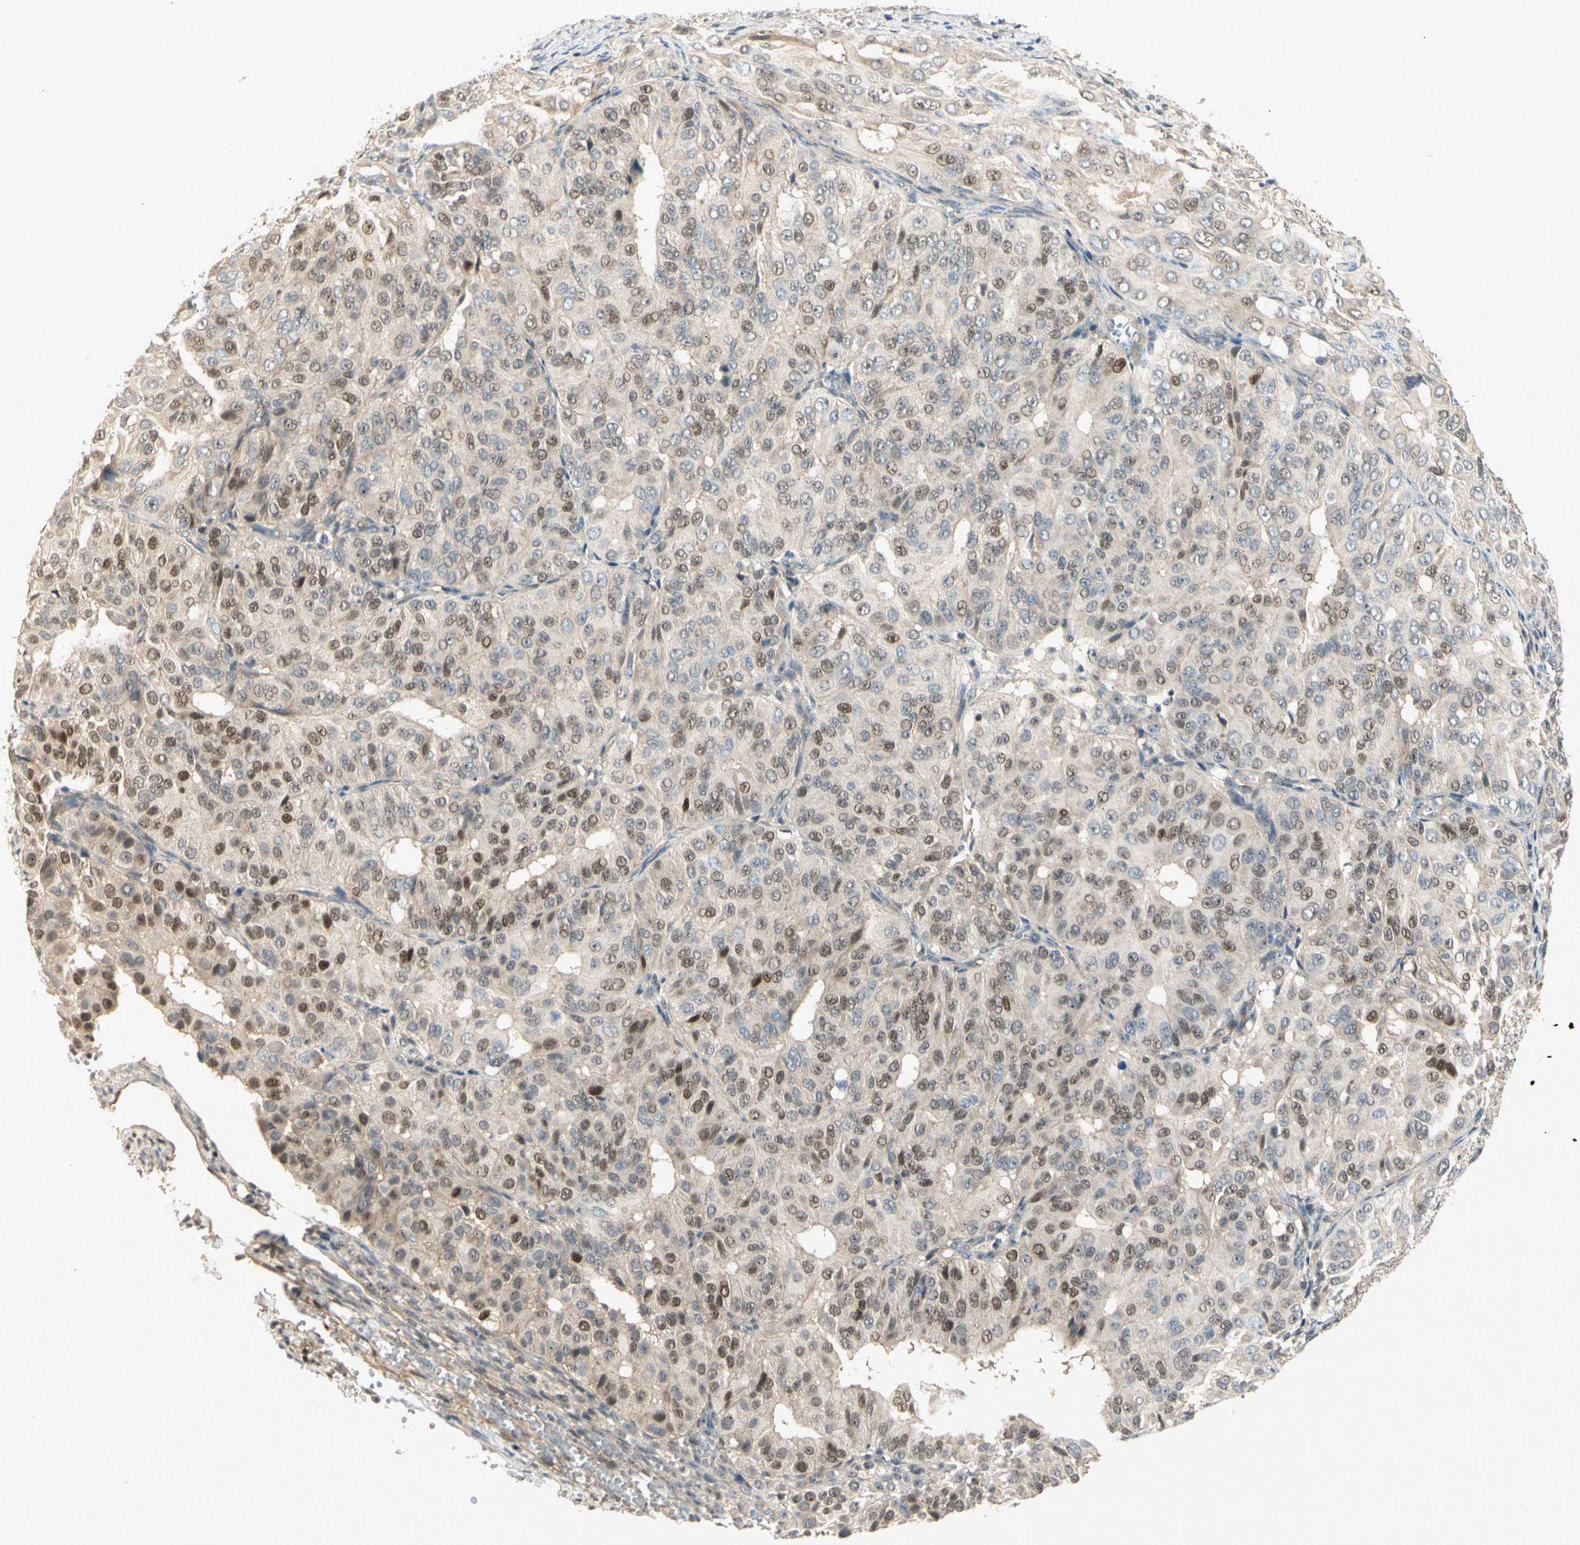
{"staining": {"intensity": "moderate", "quantity": "25%-75%", "location": "cytoplasmic/membranous,nuclear"}, "tissue": "ovarian cancer", "cell_type": "Tumor cells", "image_type": "cancer", "snomed": [{"axis": "morphology", "description": "Carcinoma, endometroid"}, {"axis": "topography", "description": "Ovary"}], "caption": "Endometroid carcinoma (ovarian) stained with immunohistochemistry demonstrates moderate cytoplasmic/membranous and nuclear positivity in about 25%-75% of tumor cells. Using DAB (3,3'-diaminobenzidine) (brown) and hematoxylin (blue) stains, captured at high magnification using brightfield microscopy.", "gene": "NFYA", "patient": {"sex": "female", "age": 51}}